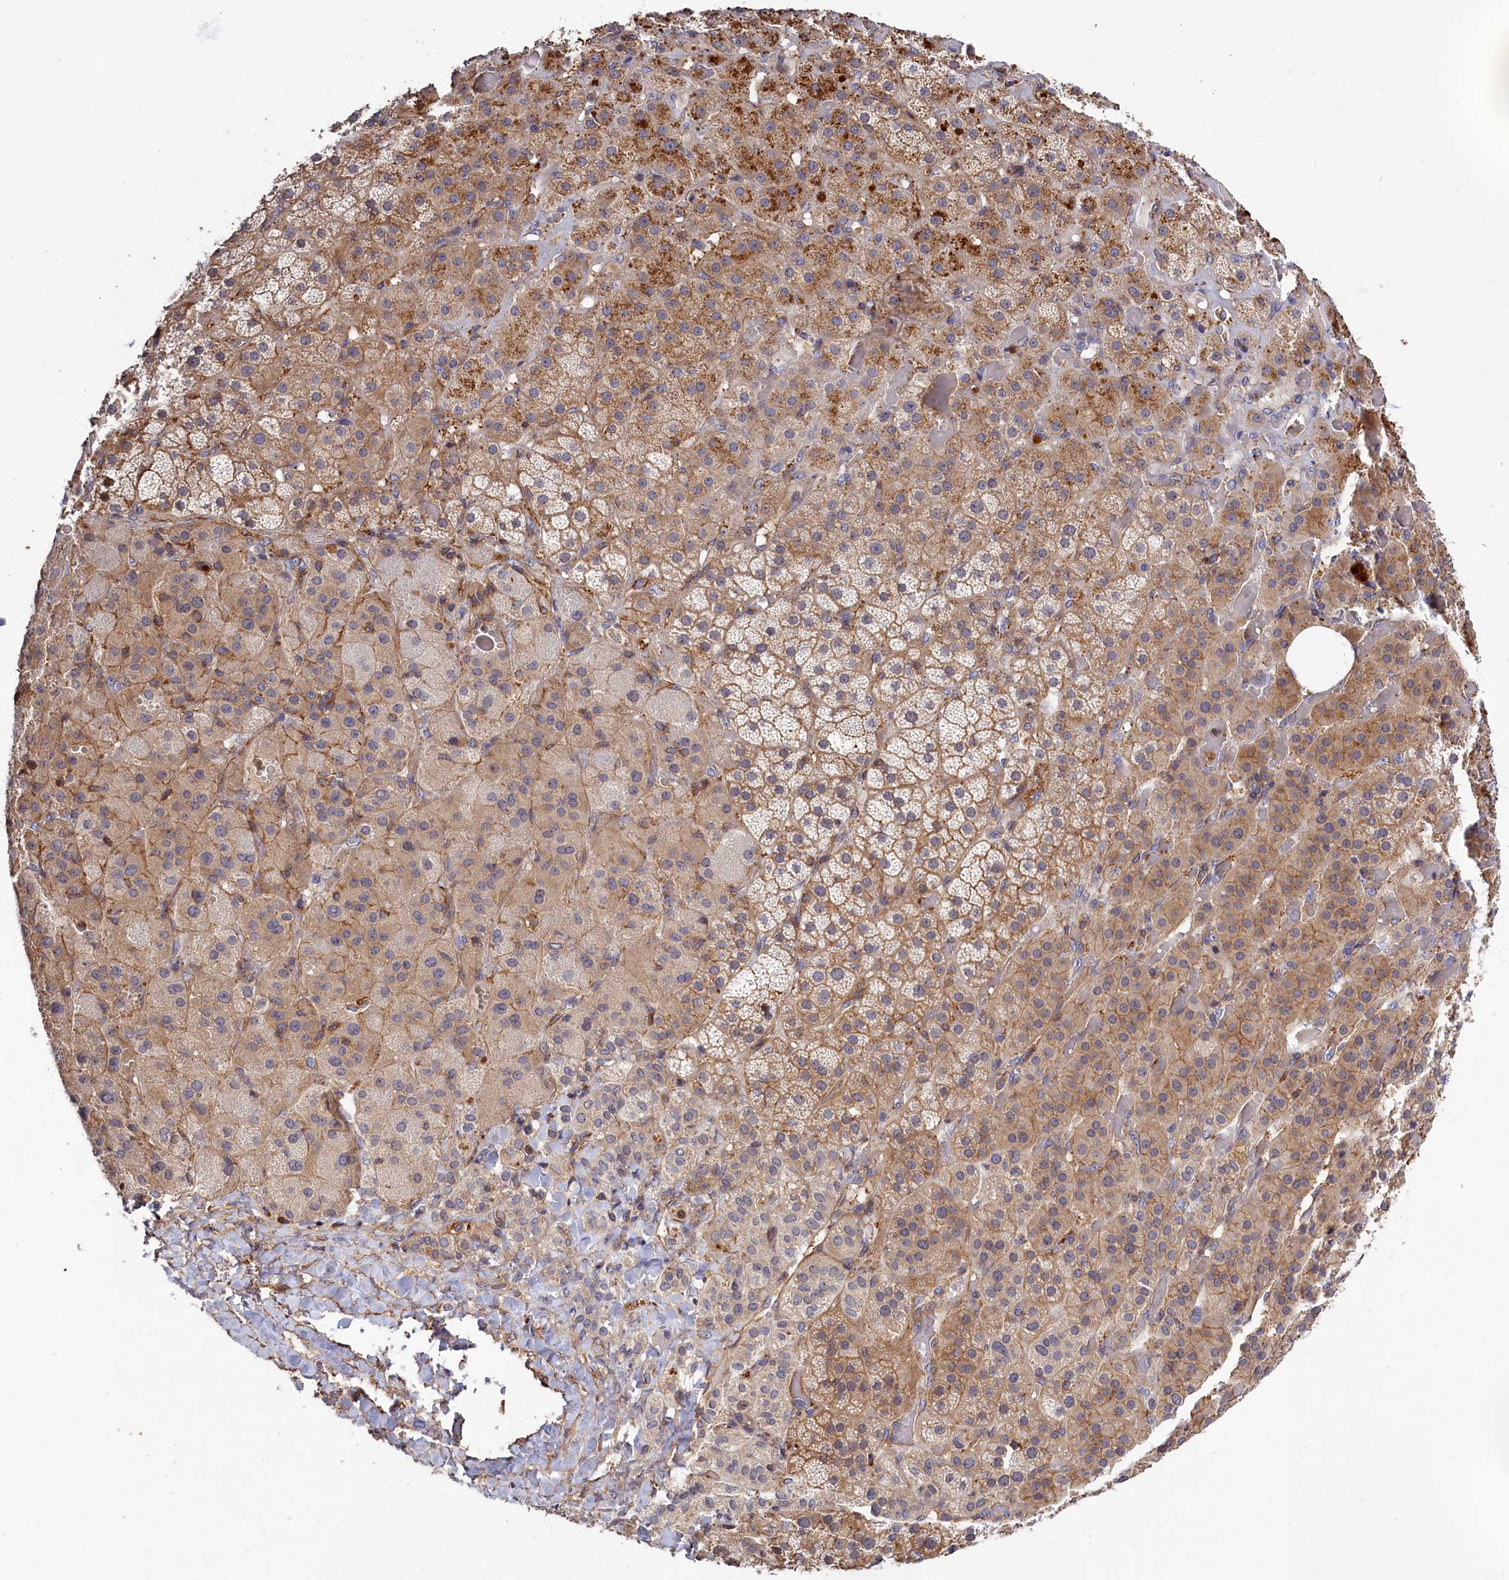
{"staining": {"intensity": "moderate", "quantity": "25%-75%", "location": "cytoplasmic/membranous"}, "tissue": "adrenal gland", "cell_type": "Glandular cells", "image_type": "normal", "snomed": [{"axis": "morphology", "description": "Normal tissue, NOS"}, {"axis": "topography", "description": "Adrenal gland"}], "caption": "Protein expression analysis of unremarkable human adrenal gland reveals moderate cytoplasmic/membranous positivity in approximately 25%-75% of glandular cells.", "gene": "ANKRD27", "patient": {"sex": "male", "age": 57}}